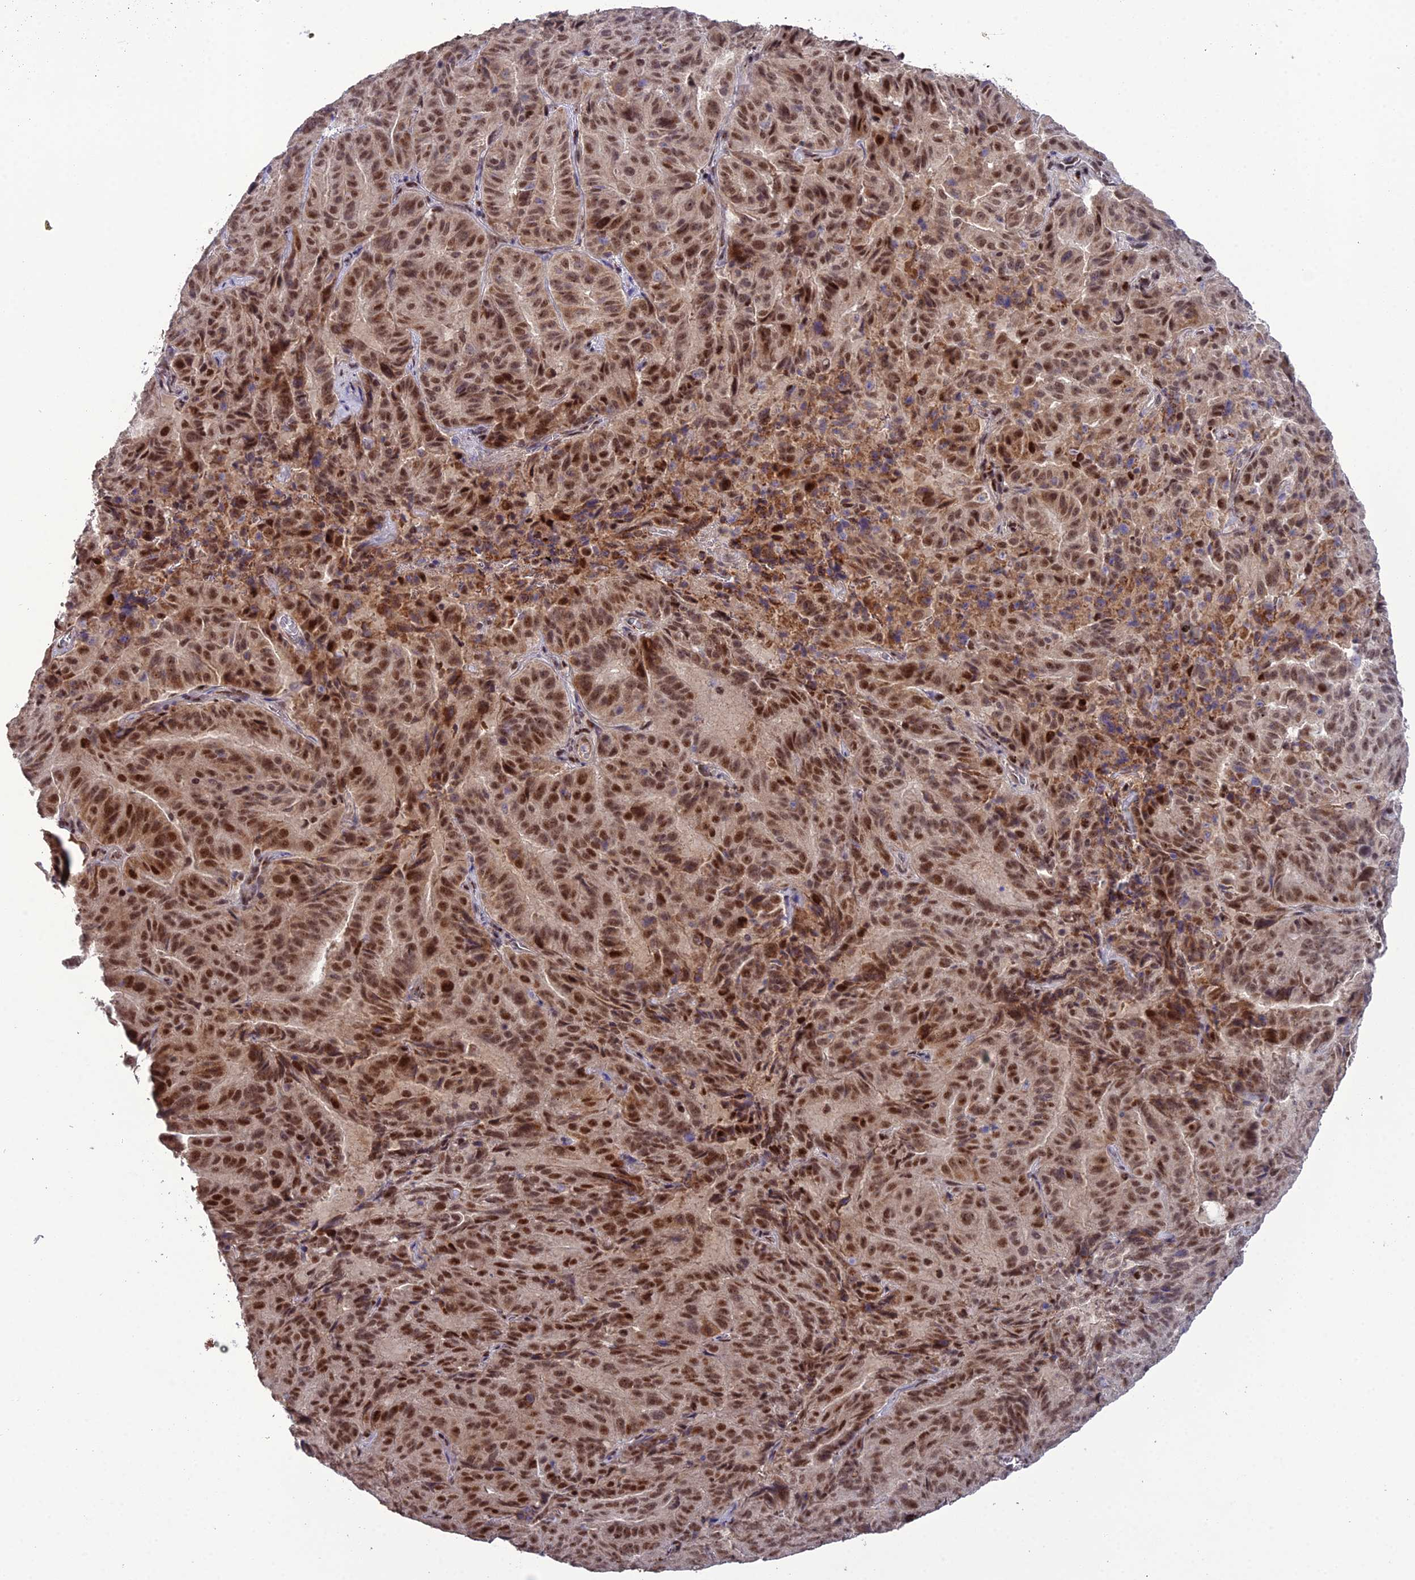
{"staining": {"intensity": "moderate", "quantity": ">75%", "location": "nuclear"}, "tissue": "pancreatic cancer", "cell_type": "Tumor cells", "image_type": "cancer", "snomed": [{"axis": "morphology", "description": "Adenocarcinoma, NOS"}, {"axis": "topography", "description": "Pancreas"}], "caption": "Human pancreatic adenocarcinoma stained with a protein marker shows moderate staining in tumor cells.", "gene": "ARL2", "patient": {"sex": "male", "age": 63}}